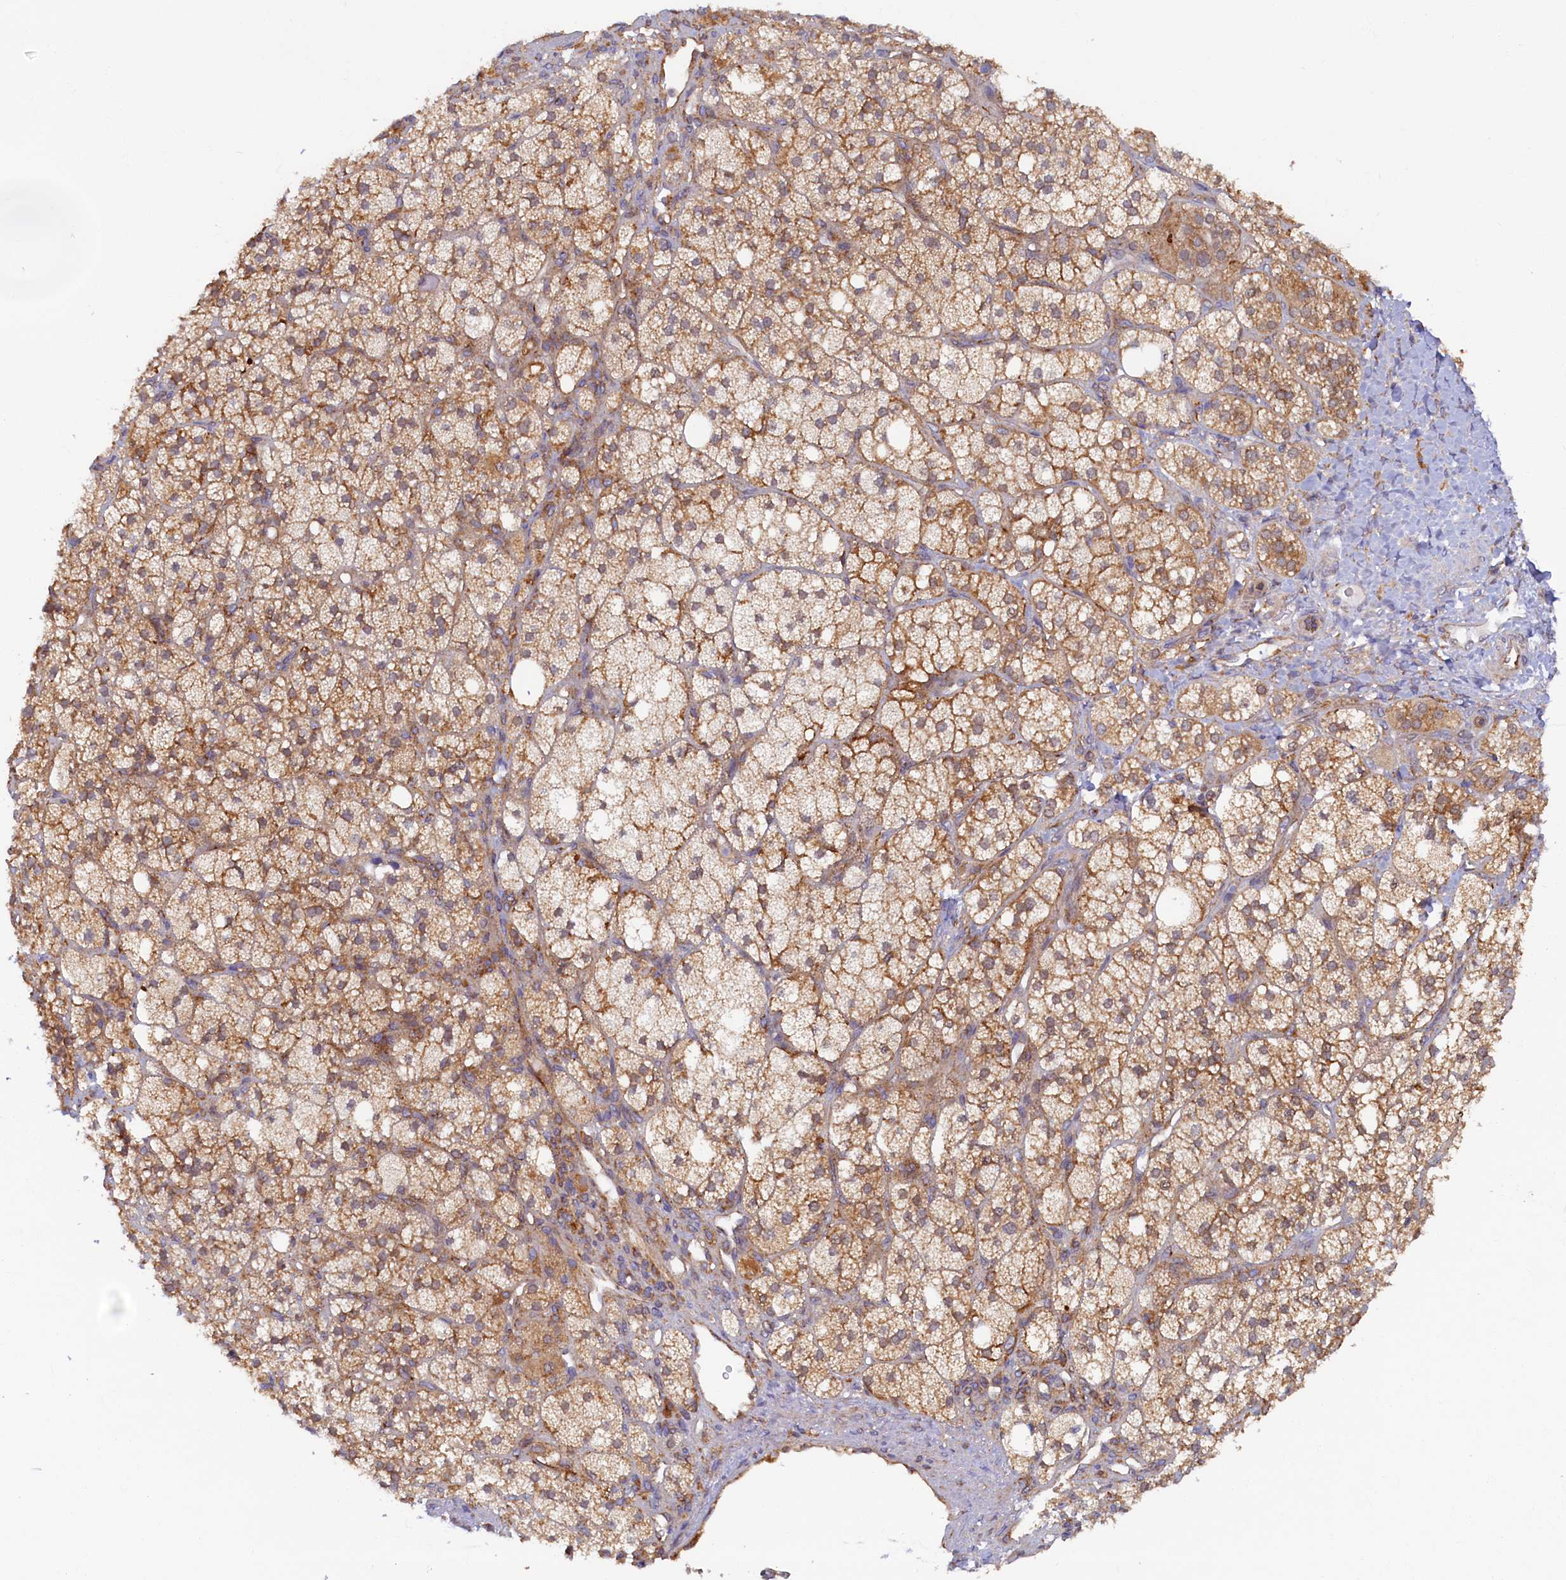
{"staining": {"intensity": "moderate", "quantity": "25%-75%", "location": "cytoplasmic/membranous"}, "tissue": "adrenal gland", "cell_type": "Glandular cells", "image_type": "normal", "snomed": [{"axis": "morphology", "description": "Normal tissue, NOS"}, {"axis": "topography", "description": "Adrenal gland"}], "caption": "Immunohistochemical staining of benign human adrenal gland displays moderate cytoplasmic/membranous protein positivity in about 25%-75% of glandular cells. Using DAB (3,3'-diaminobenzidine) (brown) and hematoxylin (blue) stains, captured at high magnification using brightfield microscopy.", "gene": "STX12", "patient": {"sex": "male", "age": 61}}